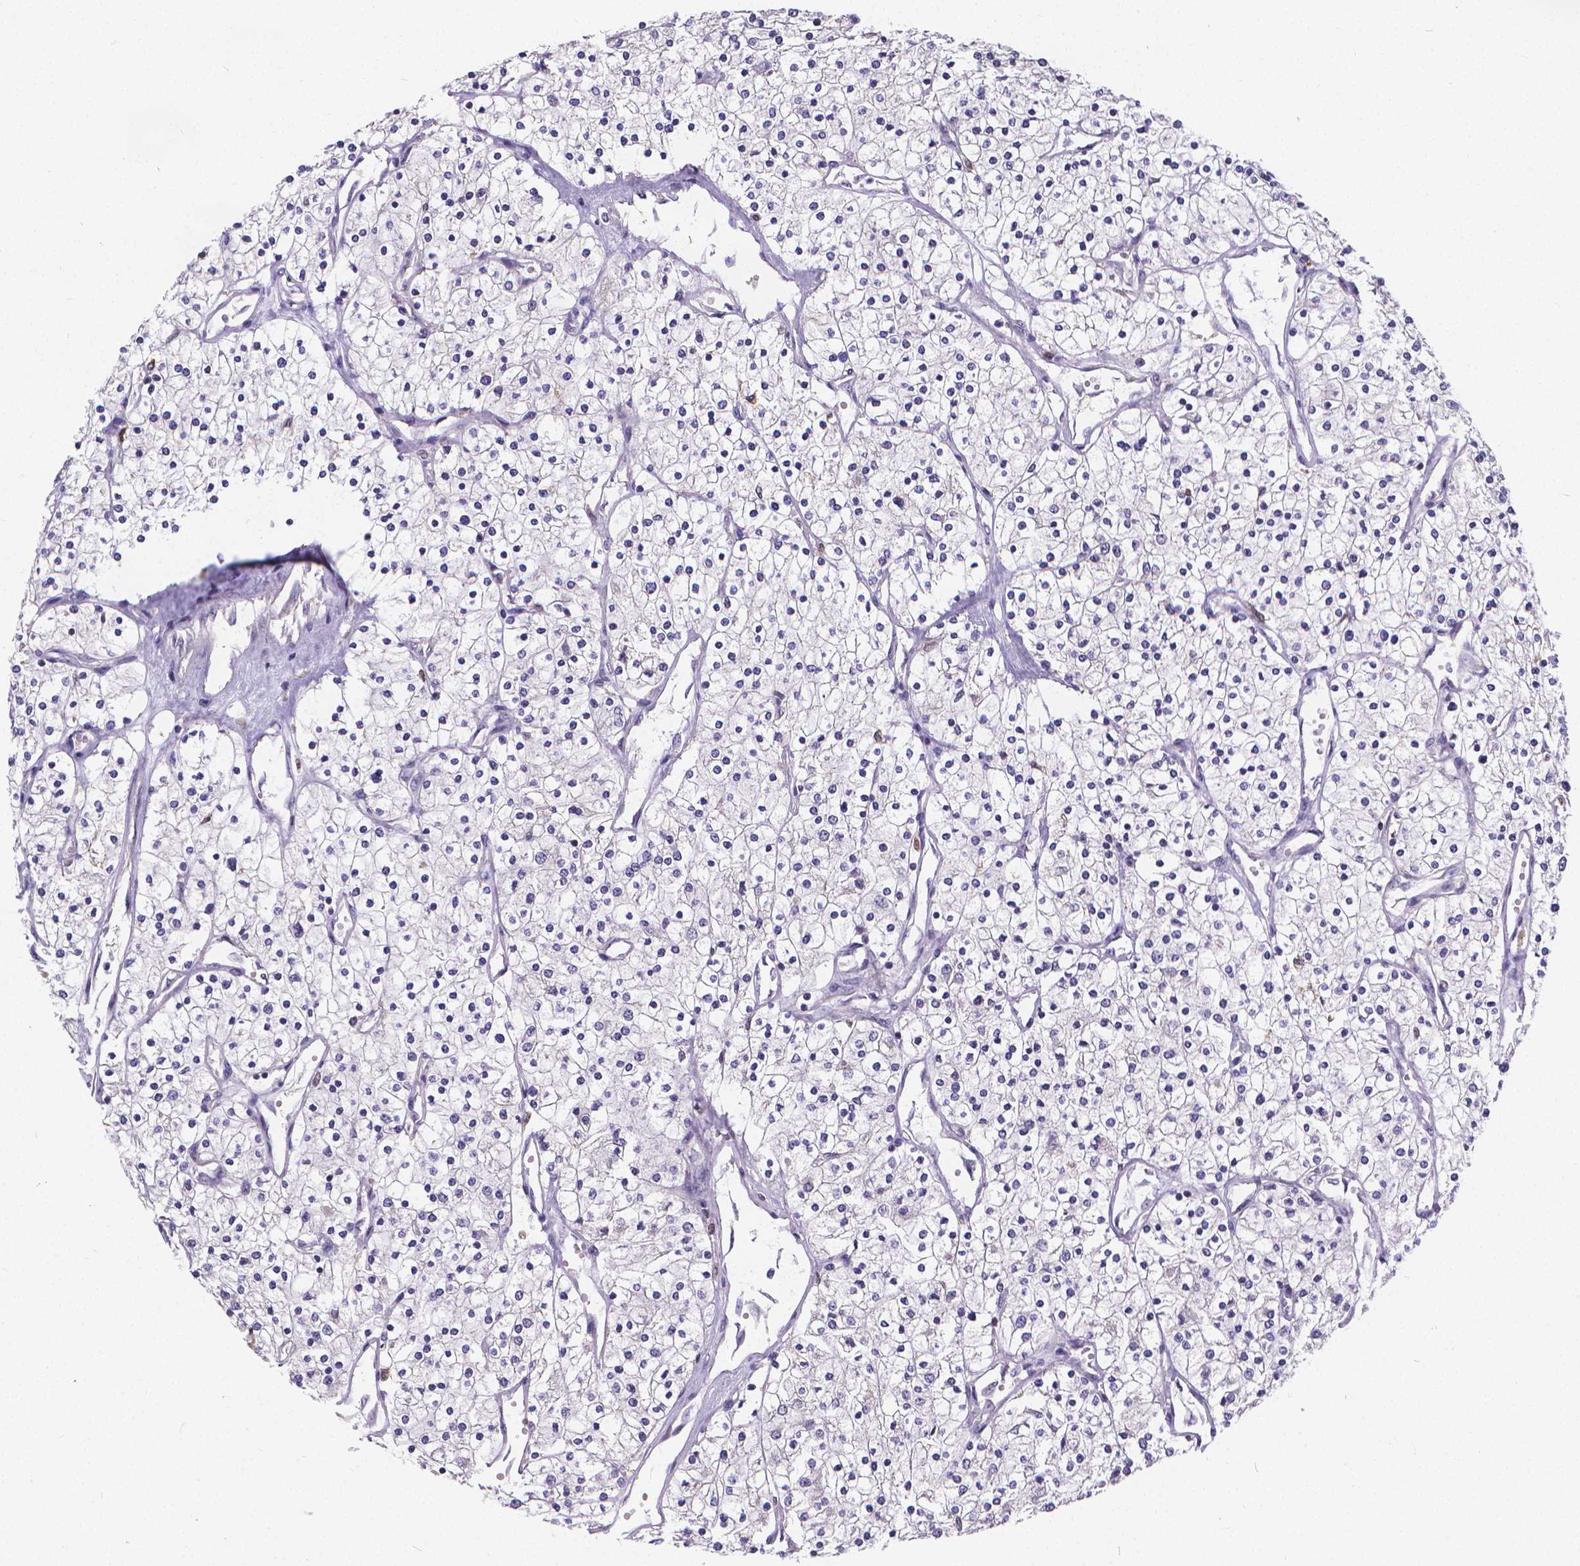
{"staining": {"intensity": "negative", "quantity": "none", "location": "none"}, "tissue": "renal cancer", "cell_type": "Tumor cells", "image_type": "cancer", "snomed": [{"axis": "morphology", "description": "Adenocarcinoma, NOS"}, {"axis": "topography", "description": "Kidney"}], "caption": "The immunohistochemistry image has no significant expression in tumor cells of renal cancer tissue.", "gene": "GLRB", "patient": {"sex": "male", "age": 80}}